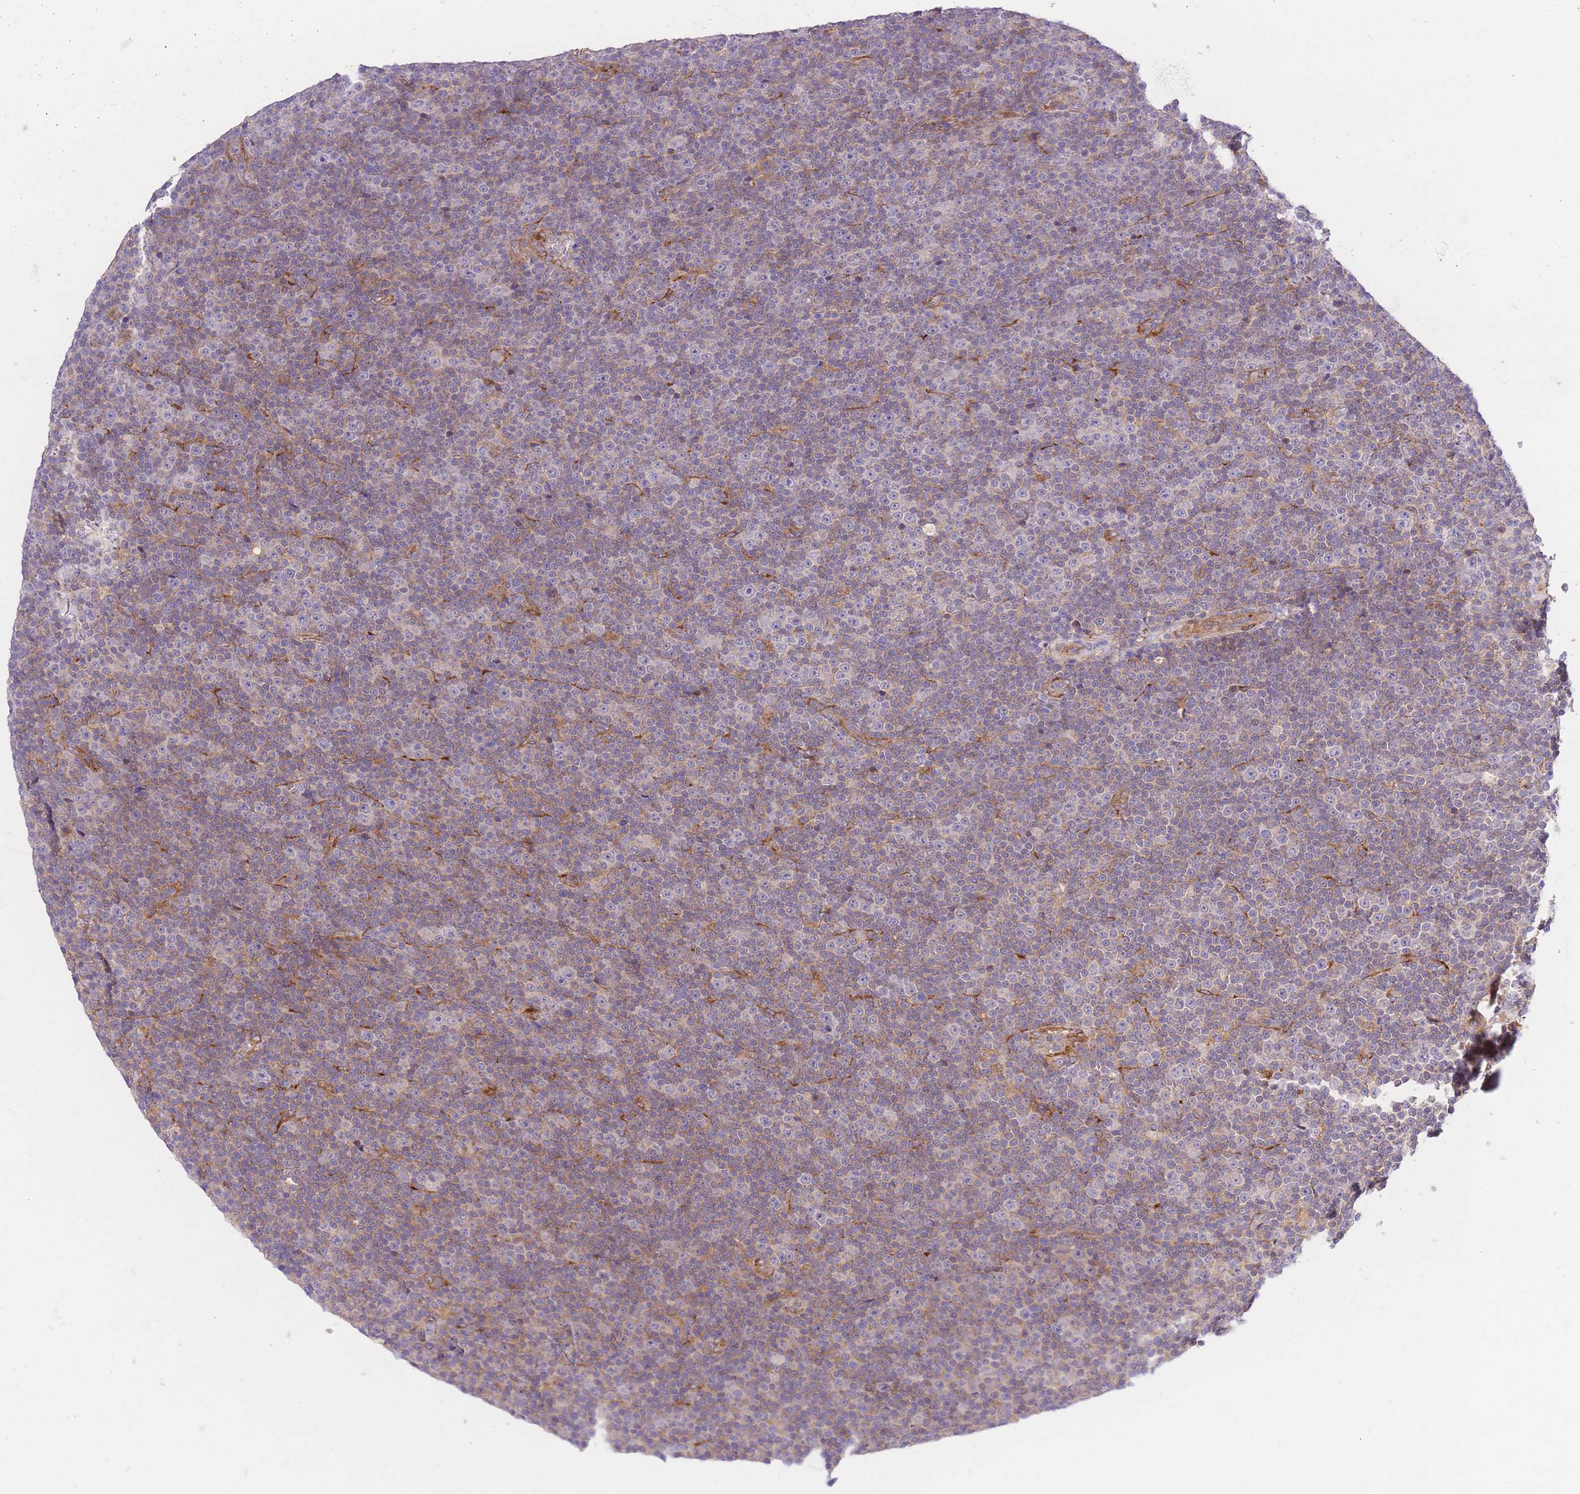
{"staining": {"intensity": "negative", "quantity": "none", "location": "none"}, "tissue": "lymphoma", "cell_type": "Tumor cells", "image_type": "cancer", "snomed": [{"axis": "morphology", "description": "Malignant lymphoma, non-Hodgkin's type, Low grade"}, {"axis": "topography", "description": "Lymph node"}], "caption": "A histopathology image of malignant lymphoma, non-Hodgkin's type (low-grade) stained for a protein reveals no brown staining in tumor cells. (DAB IHC, high magnification).", "gene": "INSYN2B", "patient": {"sex": "female", "age": 67}}